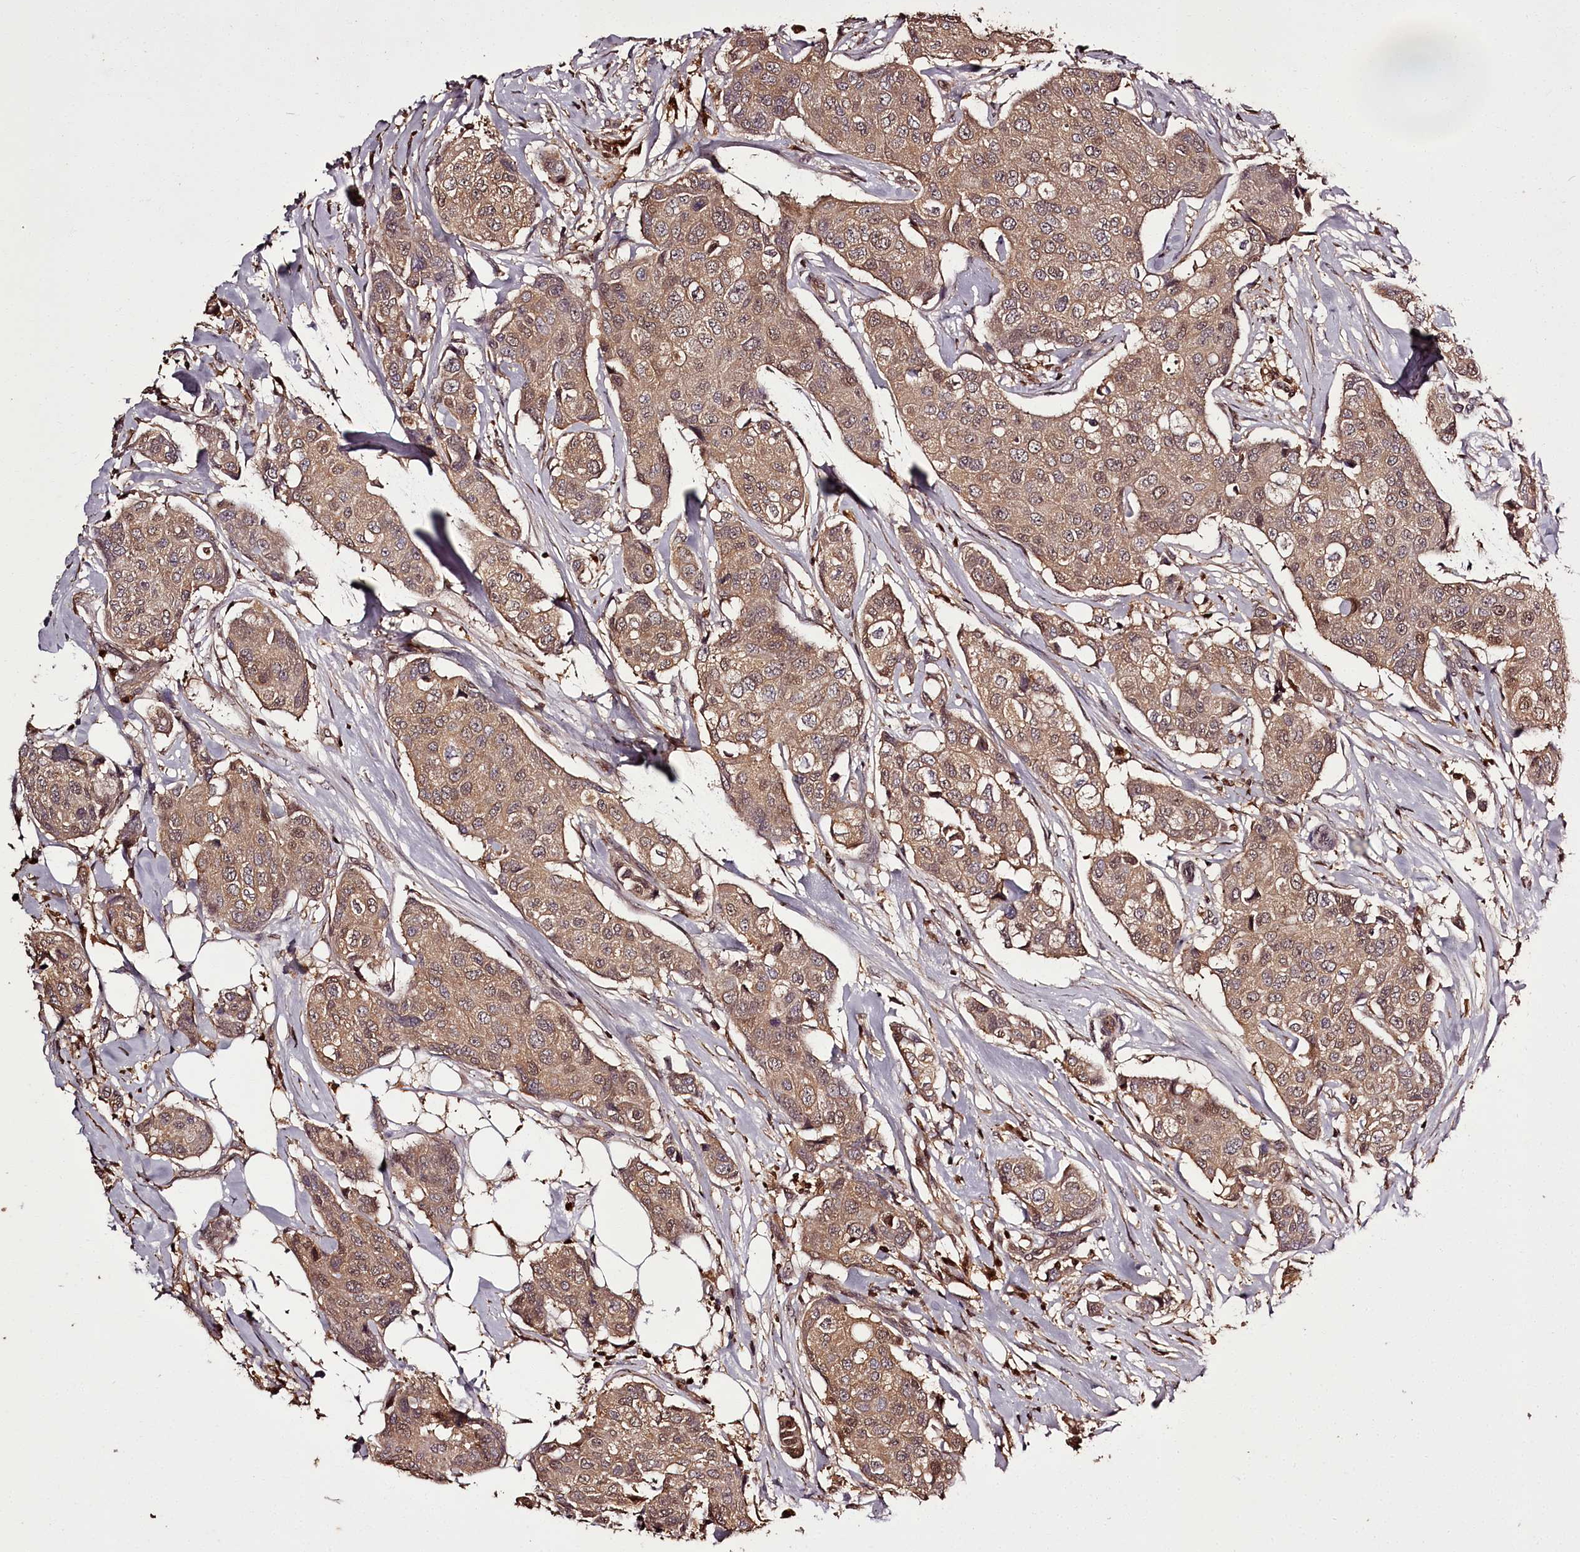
{"staining": {"intensity": "moderate", "quantity": ">75%", "location": "cytoplasmic/membranous"}, "tissue": "breast cancer", "cell_type": "Tumor cells", "image_type": "cancer", "snomed": [{"axis": "morphology", "description": "Duct carcinoma"}, {"axis": "topography", "description": "Breast"}], "caption": "Immunohistochemical staining of breast cancer (infiltrating ductal carcinoma) exhibits medium levels of moderate cytoplasmic/membranous staining in about >75% of tumor cells.", "gene": "NPRL2", "patient": {"sex": "female", "age": 80}}